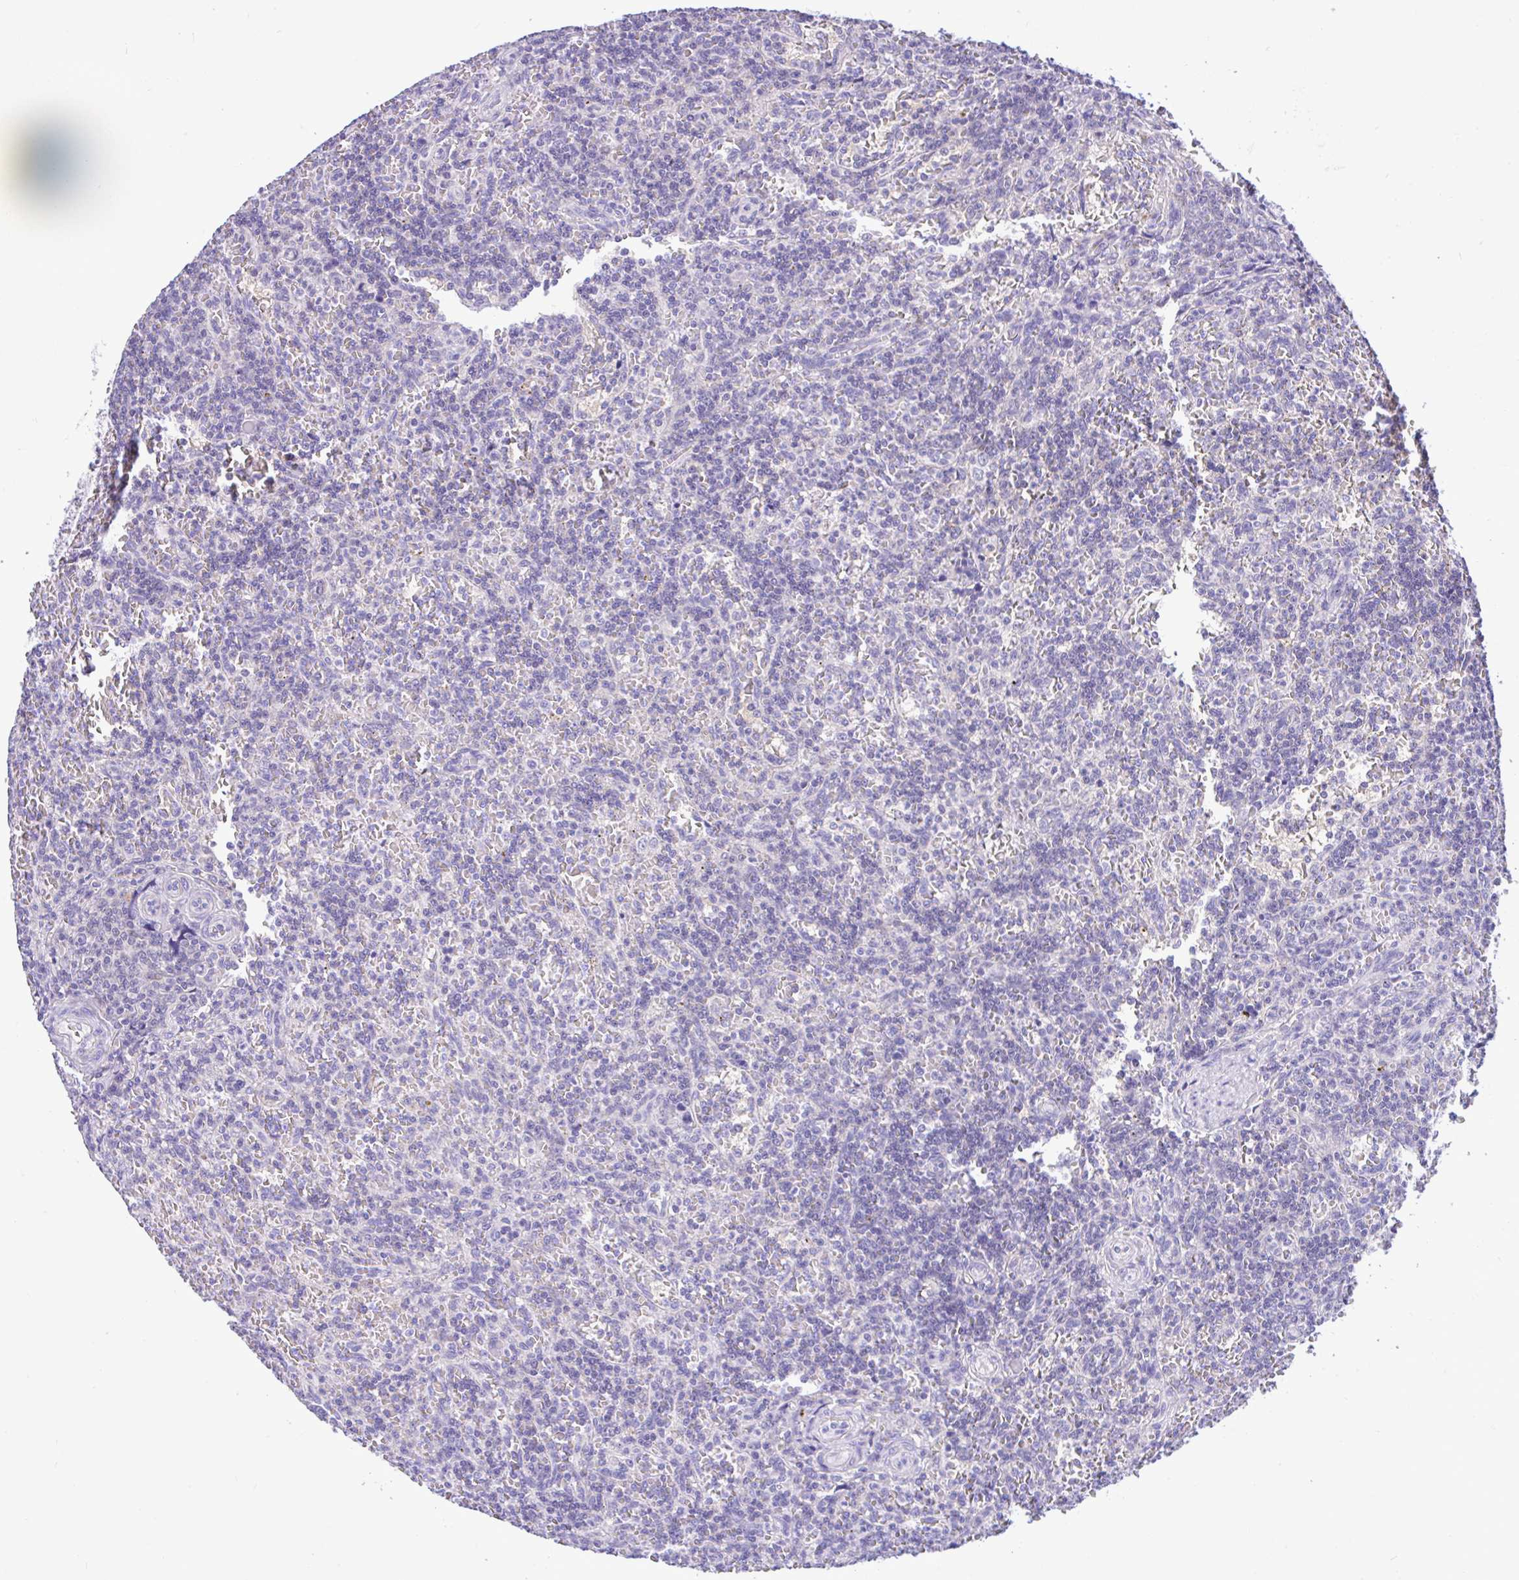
{"staining": {"intensity": "negative", "quantity": "none", "location": "none"}, "tissue": "lymphoma", "cell_type": "Tumor cells", "image_type": "cancer", "snomed": [{"axis": "morphology", "description": "Malignant lymphoma, non-Hodgkin's type, Low grade"}, {"axis": "topography", "description": "Spleen"}], "caption": "Protein analysis of malignant lymphoma, non-Hodgkin's type (low-grade) displays no significant staining in tumor cells.", "gene": "ANO4", "patient": {"sex": "male", "age": 73}}